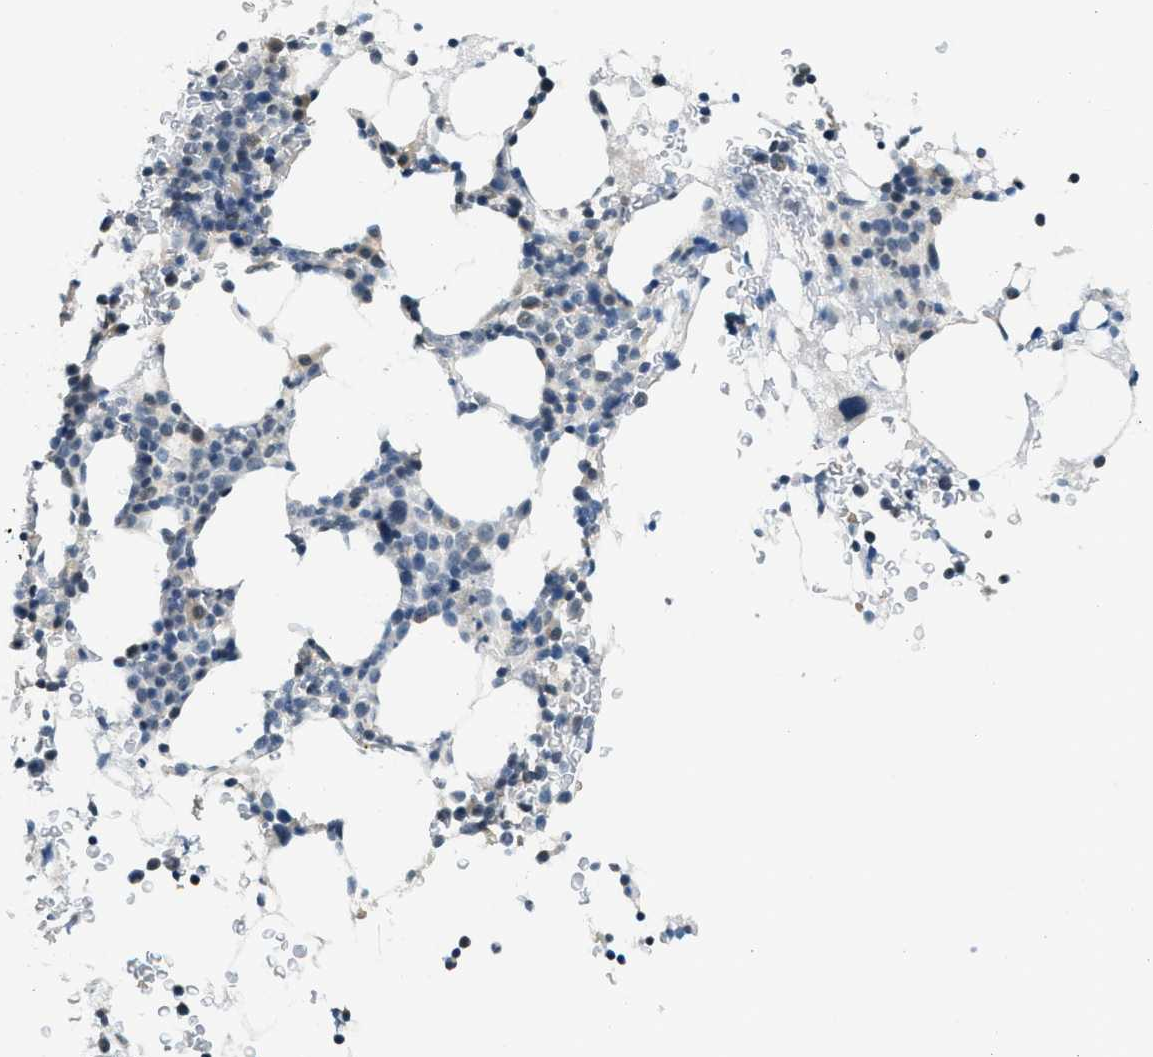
{"staining": {"intensity": "negative", "quantity": "none", "location": "none"}, "tissue": "bone marrow", "cell_type": "Hematopoietic cells", "image_type": "normal", "snomed": [{"axis": "morphology", "description": "Normal tissue, NOS"}, {"axis": "morphology", "description": "Inflammation, NOS"}, {"axis": "topography", "description": "Bone marrow"}], "caption": "This image is of normal bone marrow stained with immunohistochemistry (IHC) to label a protein in brown with the nuclei are counter-stained blue. There is no staining in hematopoietic cells.", "gene": "TXNDC2", "patient": {"sex": "female", "age": 84}}